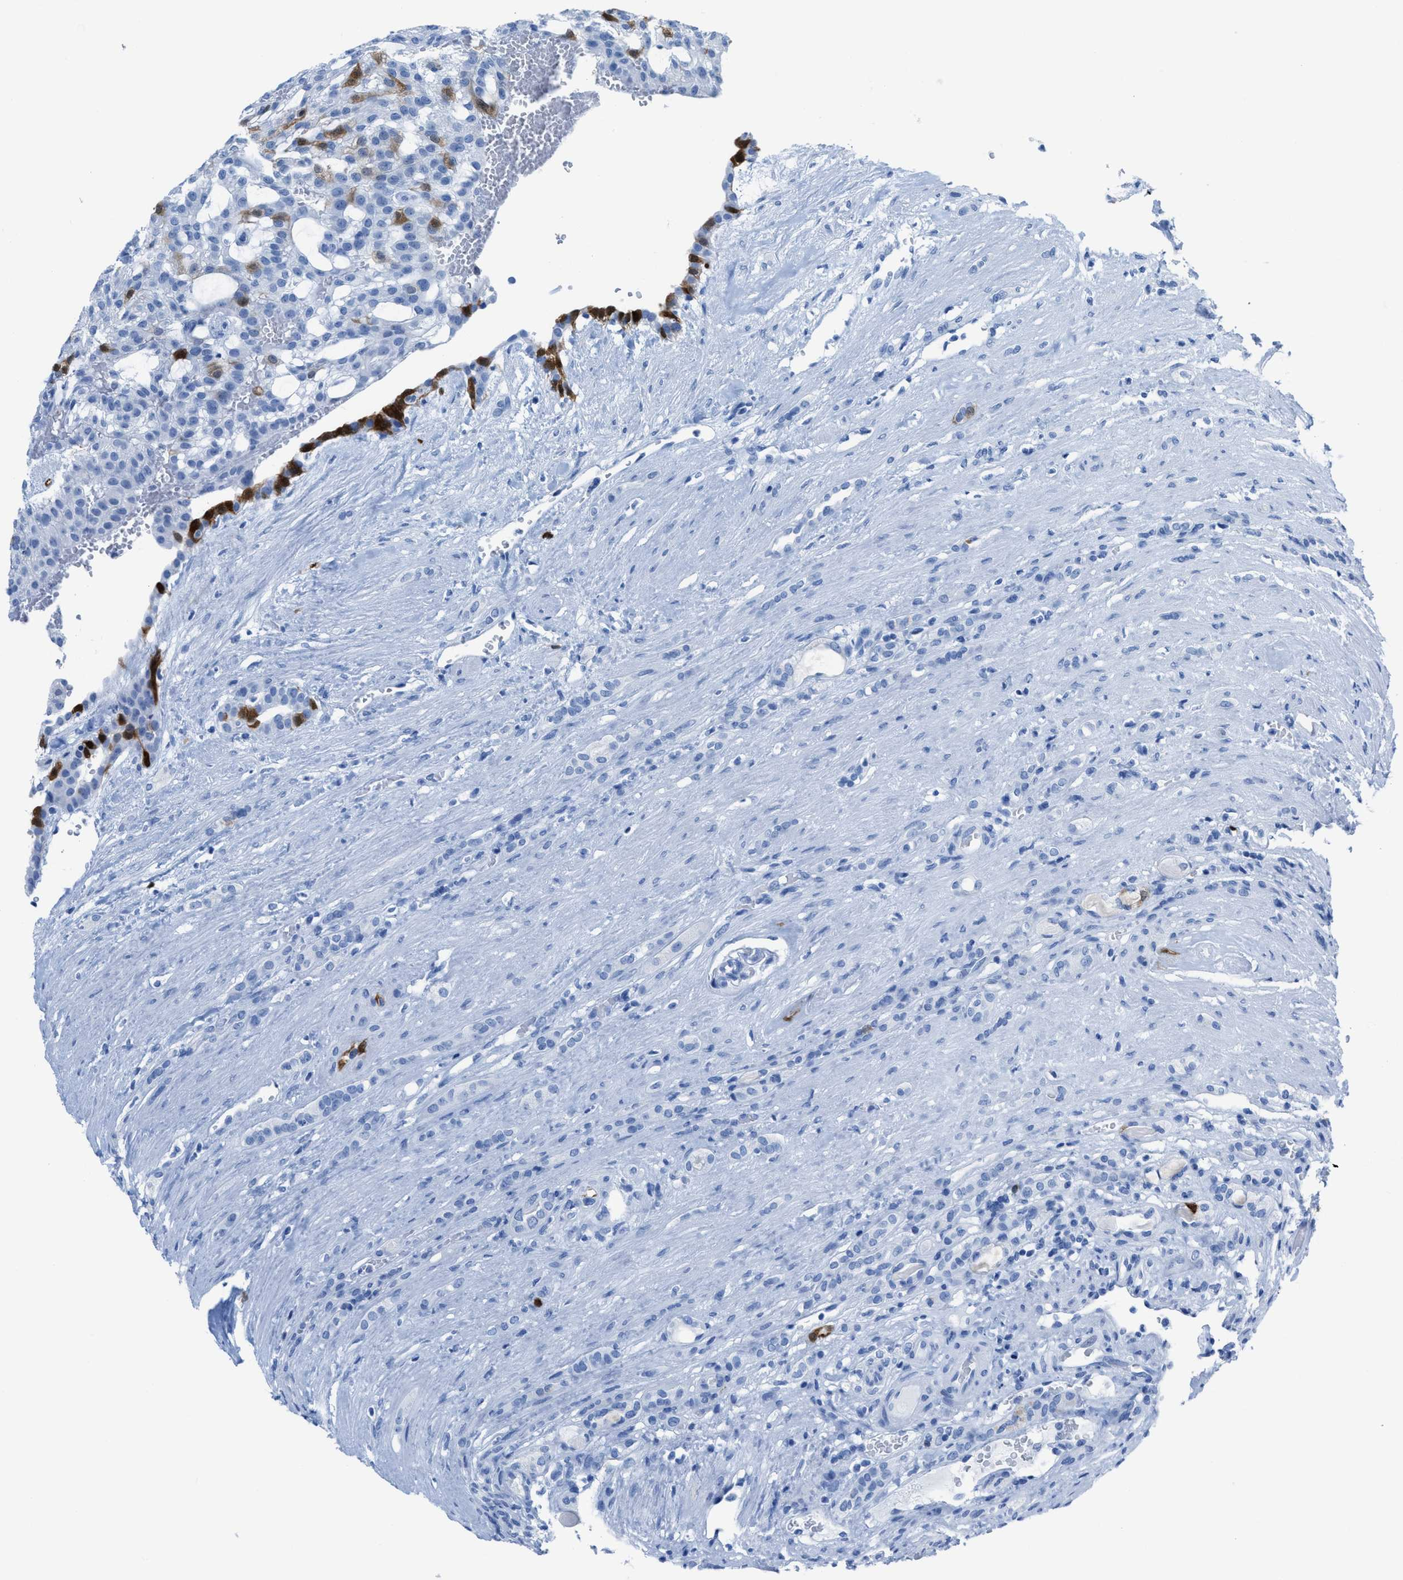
{"staining": {"intensity": "moderate", "quantity": "<25%", "location": "cytoplasmic/membranous,nuclear"}, "tissue": "renal cancer", "cell_type": "Tumor cells", "image_type": "cancer", "snomed": [{"axis": "morphology", "description": "Adenocarcinoma, NOS"}, {"axis": "topography", "description": "Kidney"}], "caption": "IHC image of neoplastic tissue: renal cancer (adenocarcinoma) stained using immunohistochemistry displays low levels of moderate protein expression localized specifically in the cytoplasmic/membranous and nuclear of tumor cells, appearing as a cytoplasmic/membranous and nuclear brown color.", "gene": "CDKN2A", "patient": {"sex": "male", "age": 63}}